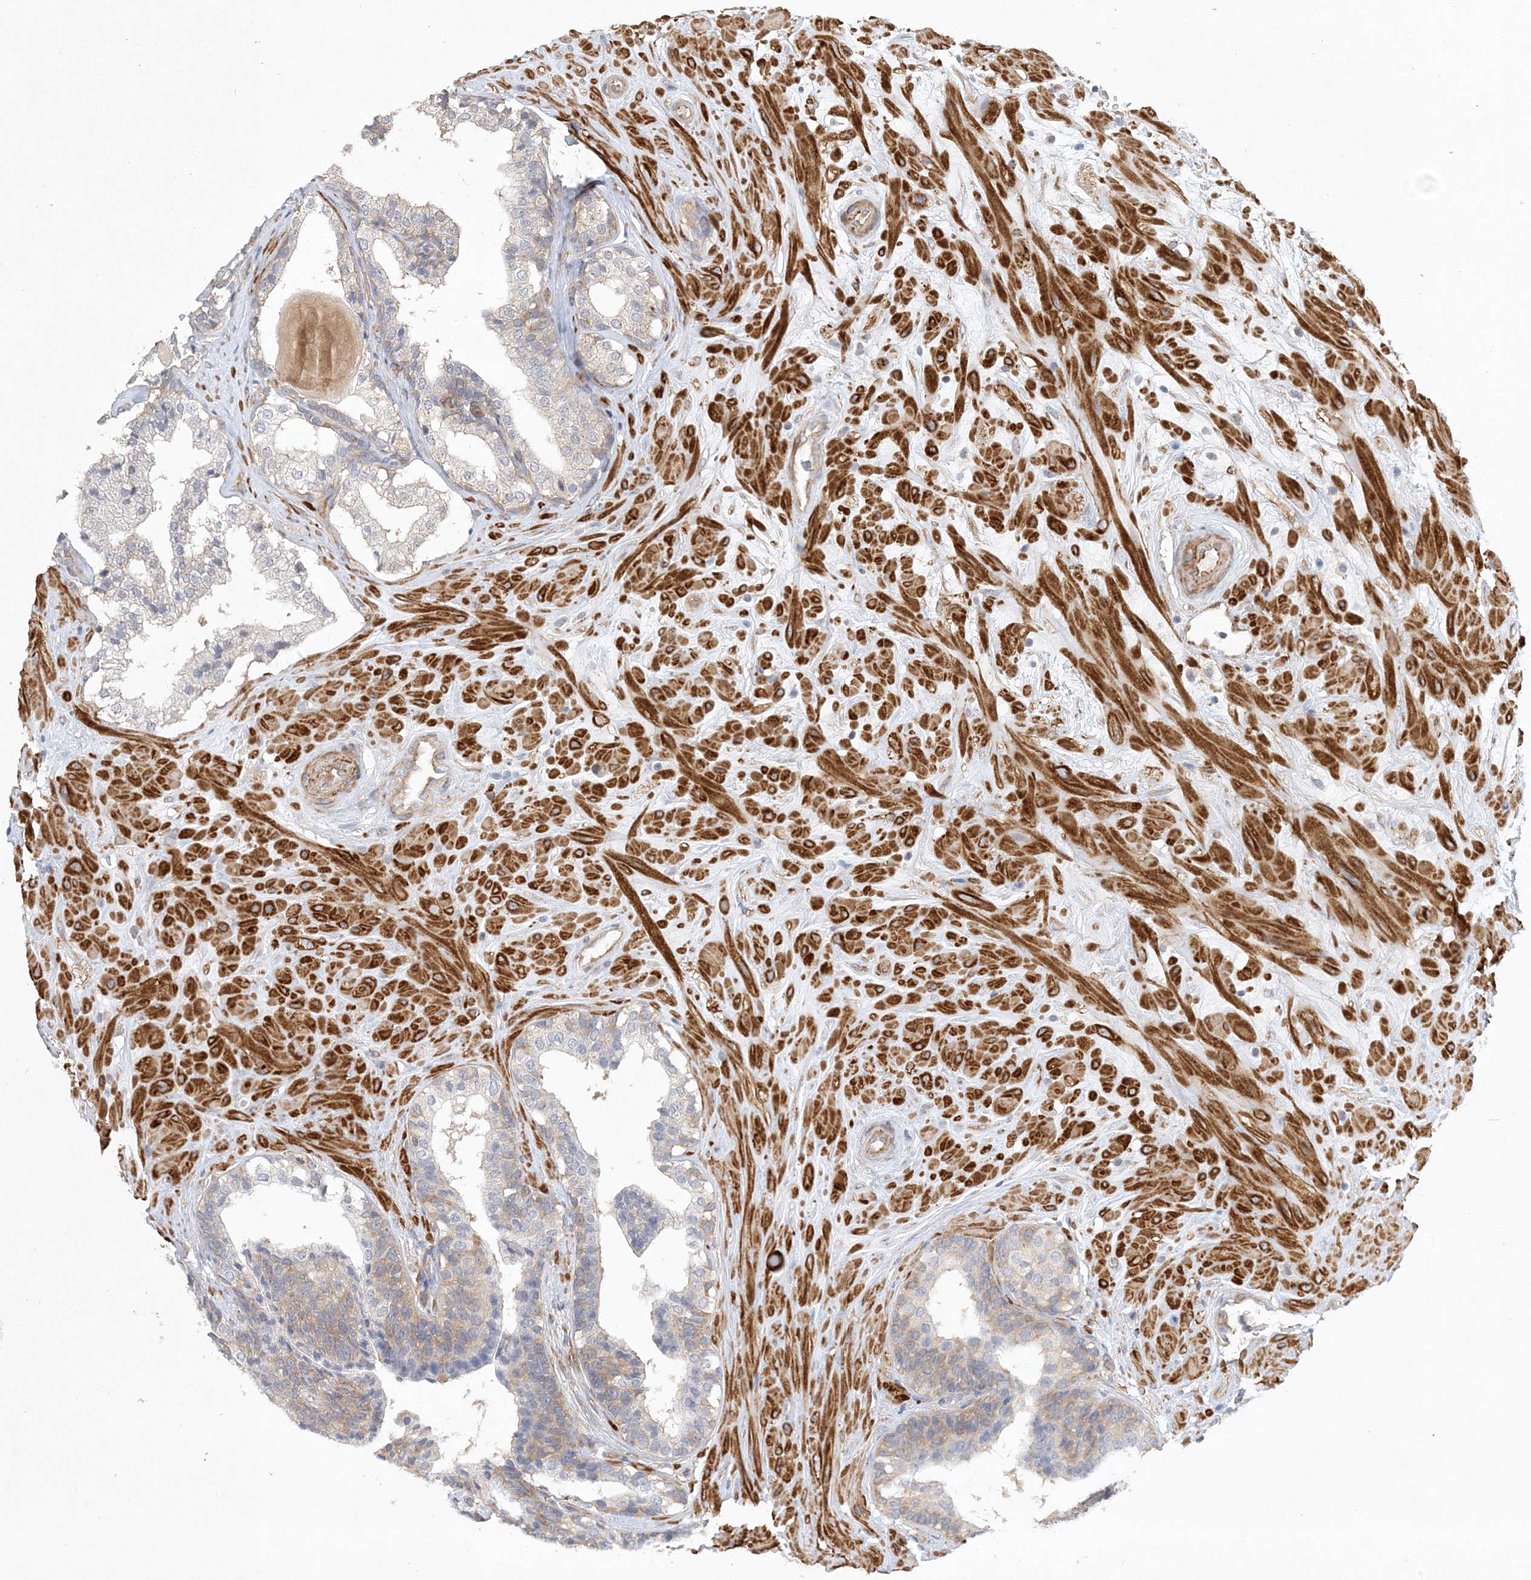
{"staining": {"intensity": "weak", "quantity": "25%-75%", "location": "cytoplasmic/membranous"}, "tissue": "prostate cancer", "cell_type": "Tumor cells", "image_type": "cancer", "snomed": [{"axis": "morphology", "description": "Adenocarcinoma, High grade"}, {"axis": "topography", "description": "Prostate"}], "caption": "Protein analysis of prostate cancer (high-grade adenocarcinoma) tissue displays weak cytoplasmic/membranous expression in about 25%-75% of tumor cells.", "gene": "MAP4K5", "patient": {"sex": "male", "age": 56}}